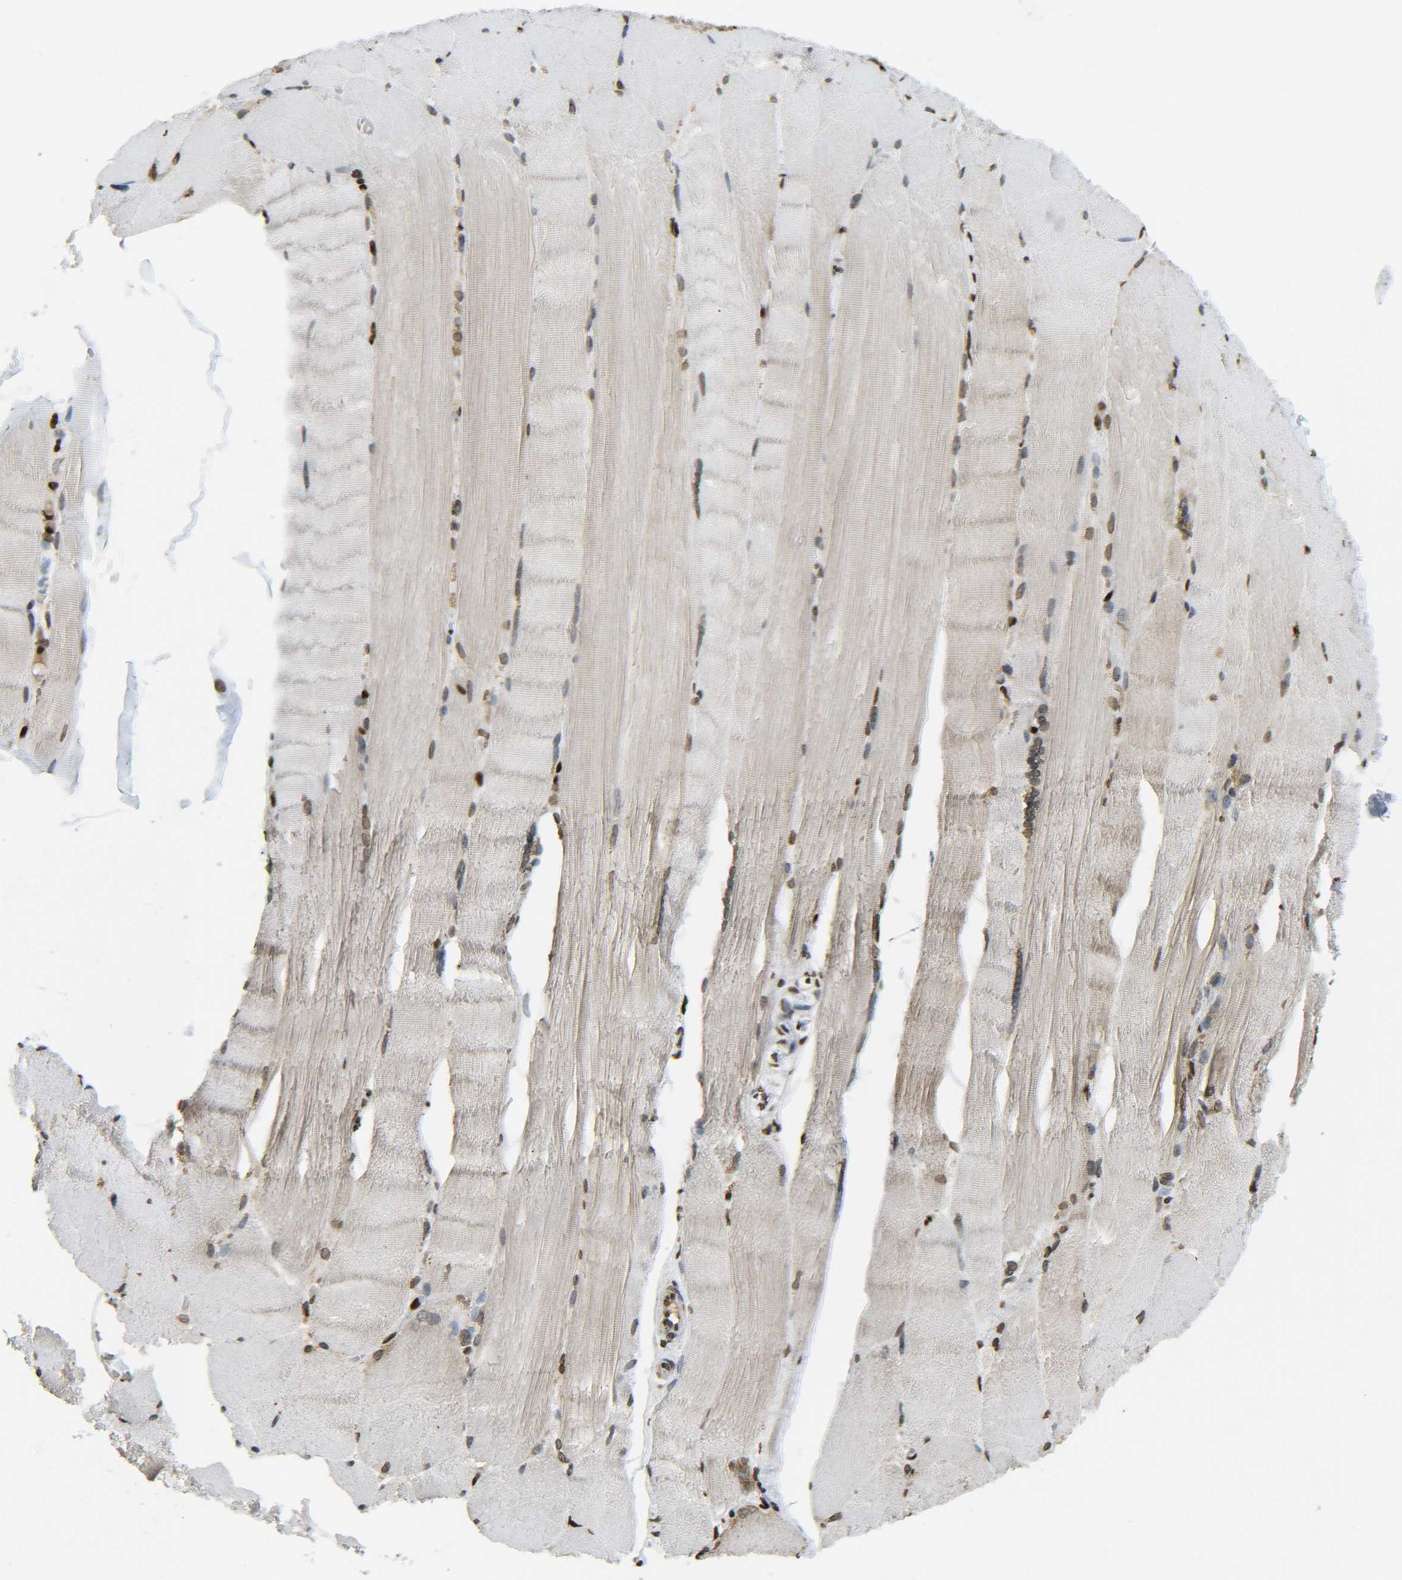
{"staining": {"intensity": "moderate", "quantity": "25%-75%", "location": "cytoplasmic/membranous,nuclear"}, "tissue": "skeletal muscle", "cell_type": "Myocytes", "image_type": "normal", "snomed": [{"axis": "morphology", "description": "Normal tissue, NOS"}, {"axis": "topography", "description": "Skin"}, {"axis": "topography", "description": "Skeletal muscle"}], "caption": "Immunohistochemistry (IHC) (DAB) staining of unremarkable skeletal muscle exhibits moderate cytoplasmic/membranous,nuclear protein expression in approximately 25%-75% of myocytes. The protein of interest is shown in brown color, while the nuclei are stained blue.", "gene": "NEUROG2", "patient": {"sex": "male", "age": 83}}